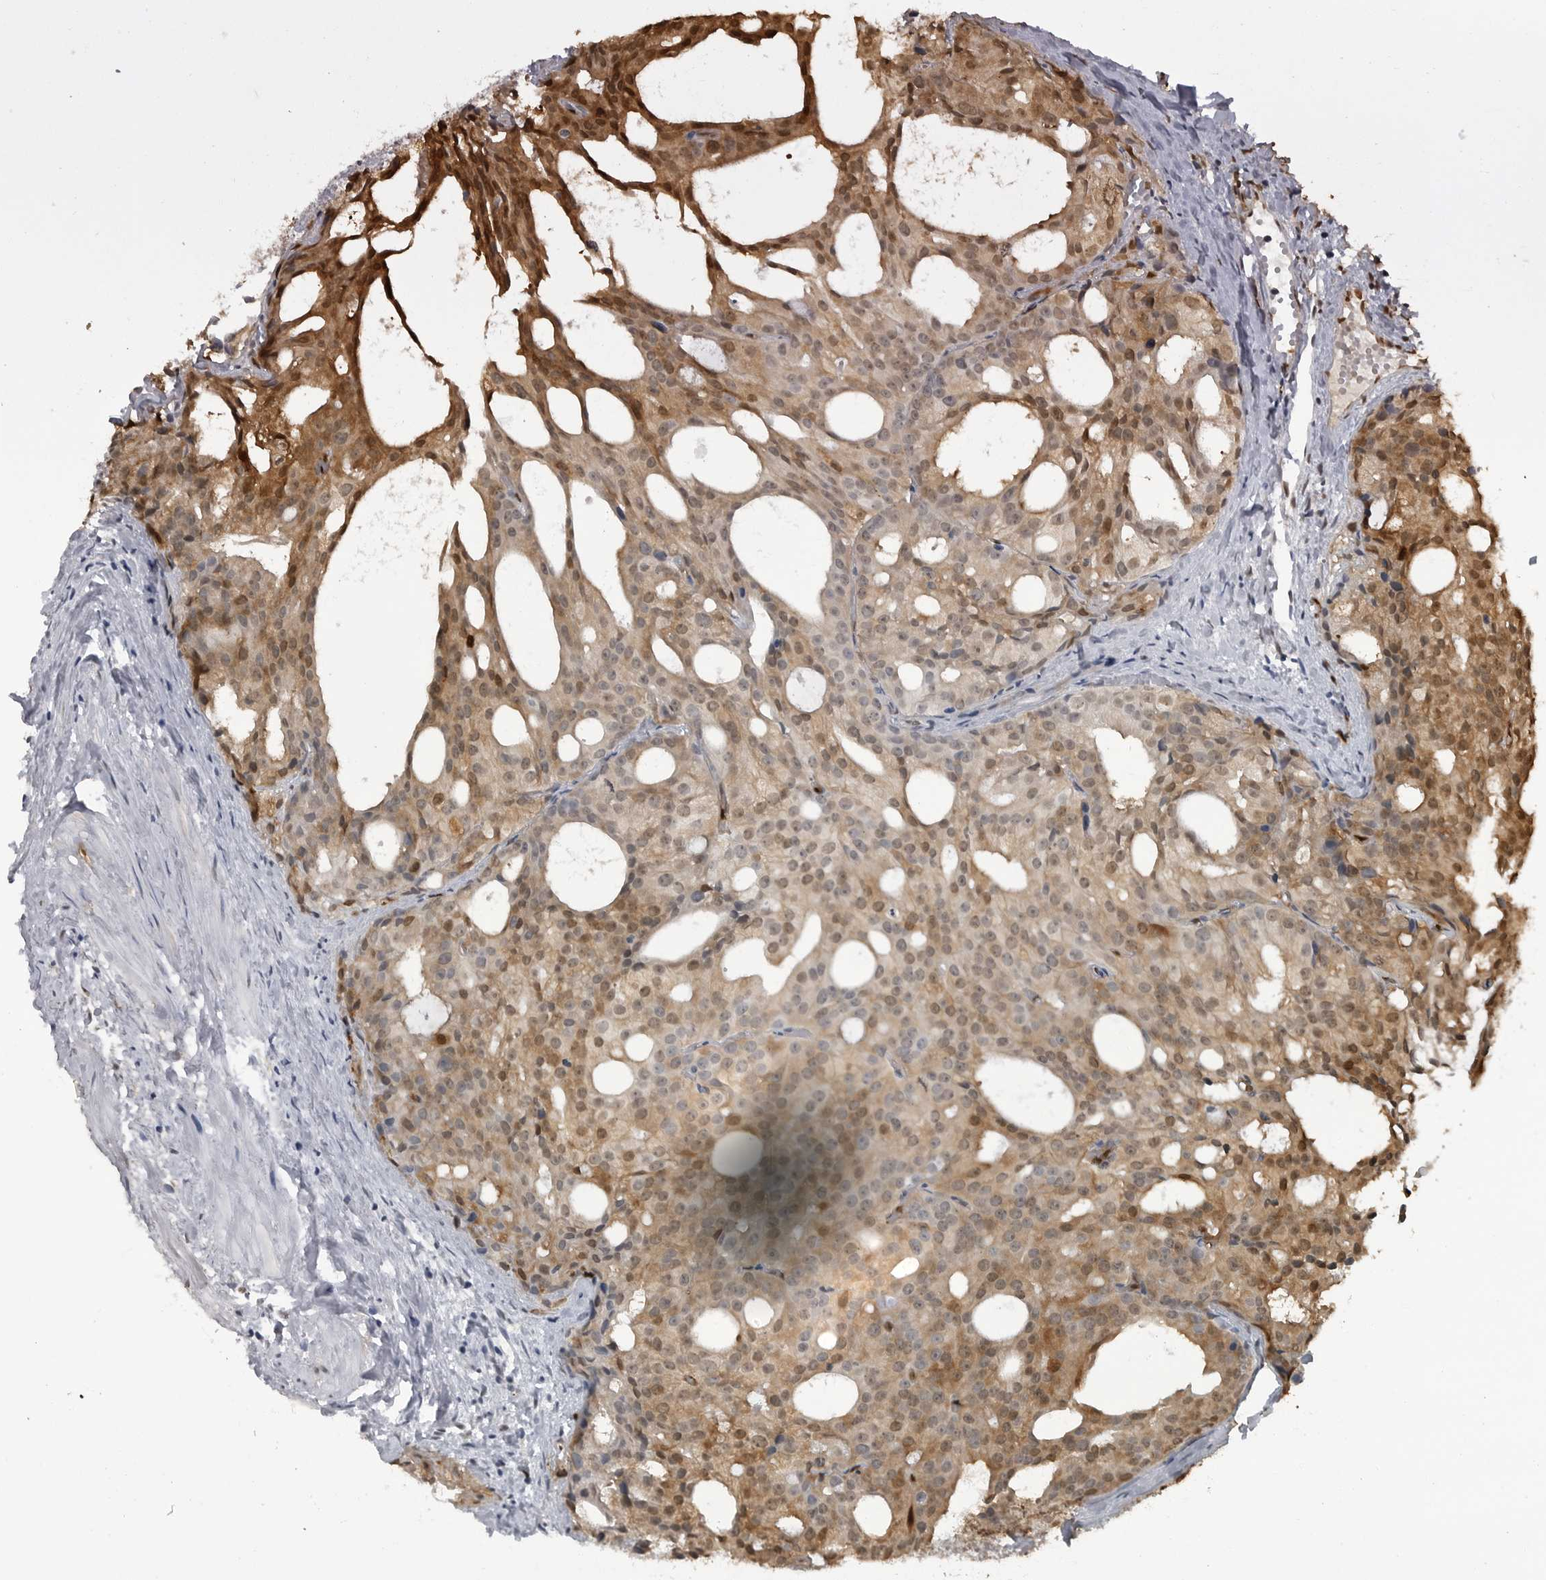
{"staining": {"intensity": "moderate", "quantity": ">75%", "location": "cytoplasmic/membranous,nuclear"}, "tissue": "prostate cancer", "cell_type": "Tumor cells", "image_type": "cancer", "snomed": [{"axis": "morphology", "description": "Adenocarcinoma, Low grade"}, {"axis": "topography", "description": "Prostate"}], "caption": "Protein staining of adenocarcinoma (low-grade) (prostate) tissue shows moderate cytoplasmic/membranous and nuclear staining in about >75% of tumor cells.", "gene": "SMAD2", "patient": {"sex": "male", "age": 88}}